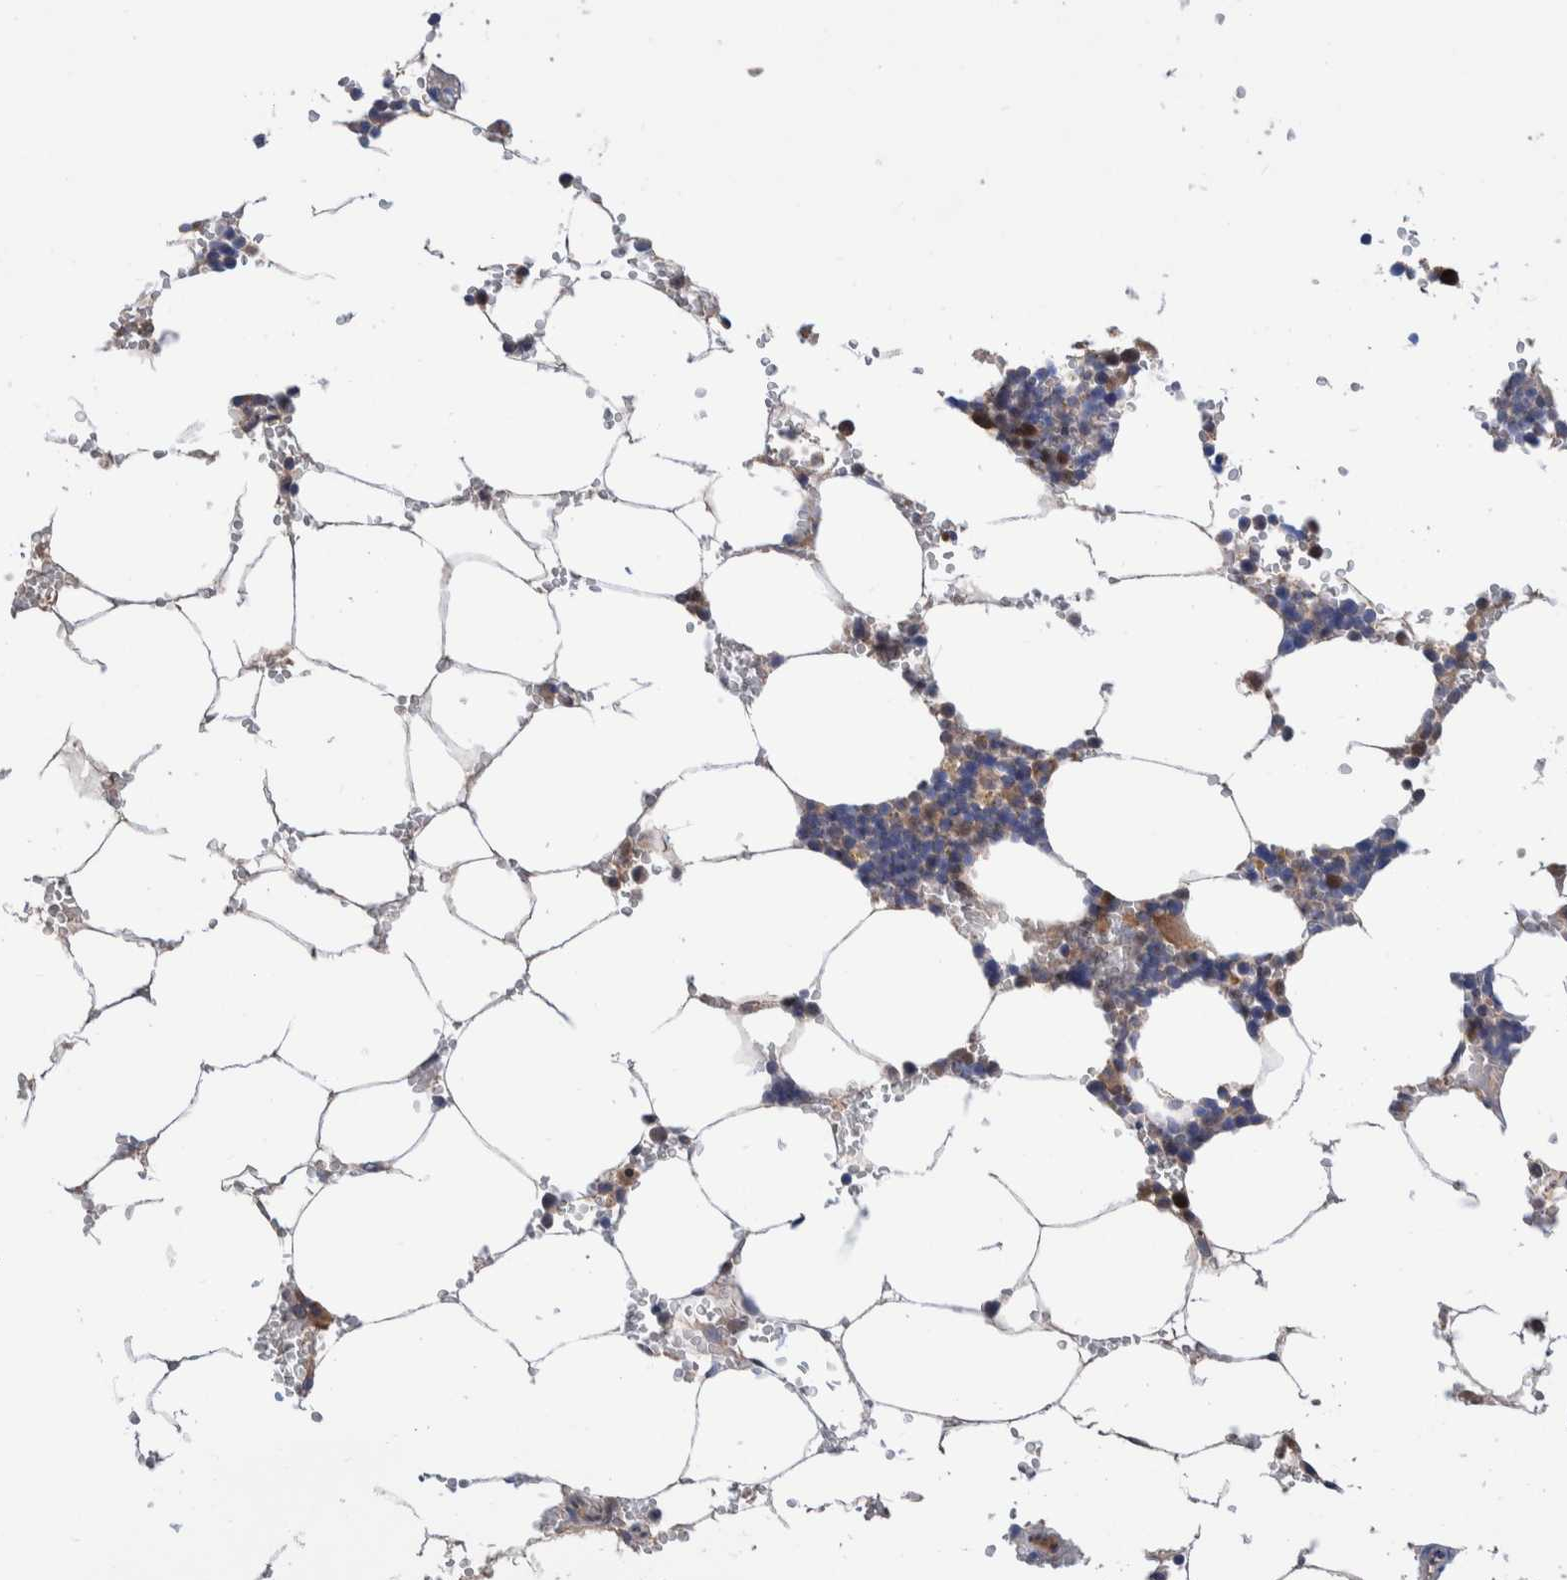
{"staining": {"intensity": "moderate", "quantity": "<25%", "location": "cytoplasmic/membranous"}, "tissue": "bone marrow", "cell_type": "Hematopoietic cells", "image_type": "normal", "snomed": [{"axis": "morphology", "description": "Normal tissue, NOS"}, {"axis": "topography", "description": "Bone marrow"}], "caption": "Bone marrow stained with IHC reveals moderate cytoplasmic/membranous staining in about <25% of hematopoietic cells. (DAB IHC, brown staining for protein, blue staining for nuclei).", "gene": "PFAS", "patient": {"sex": "male", "age": 70}}